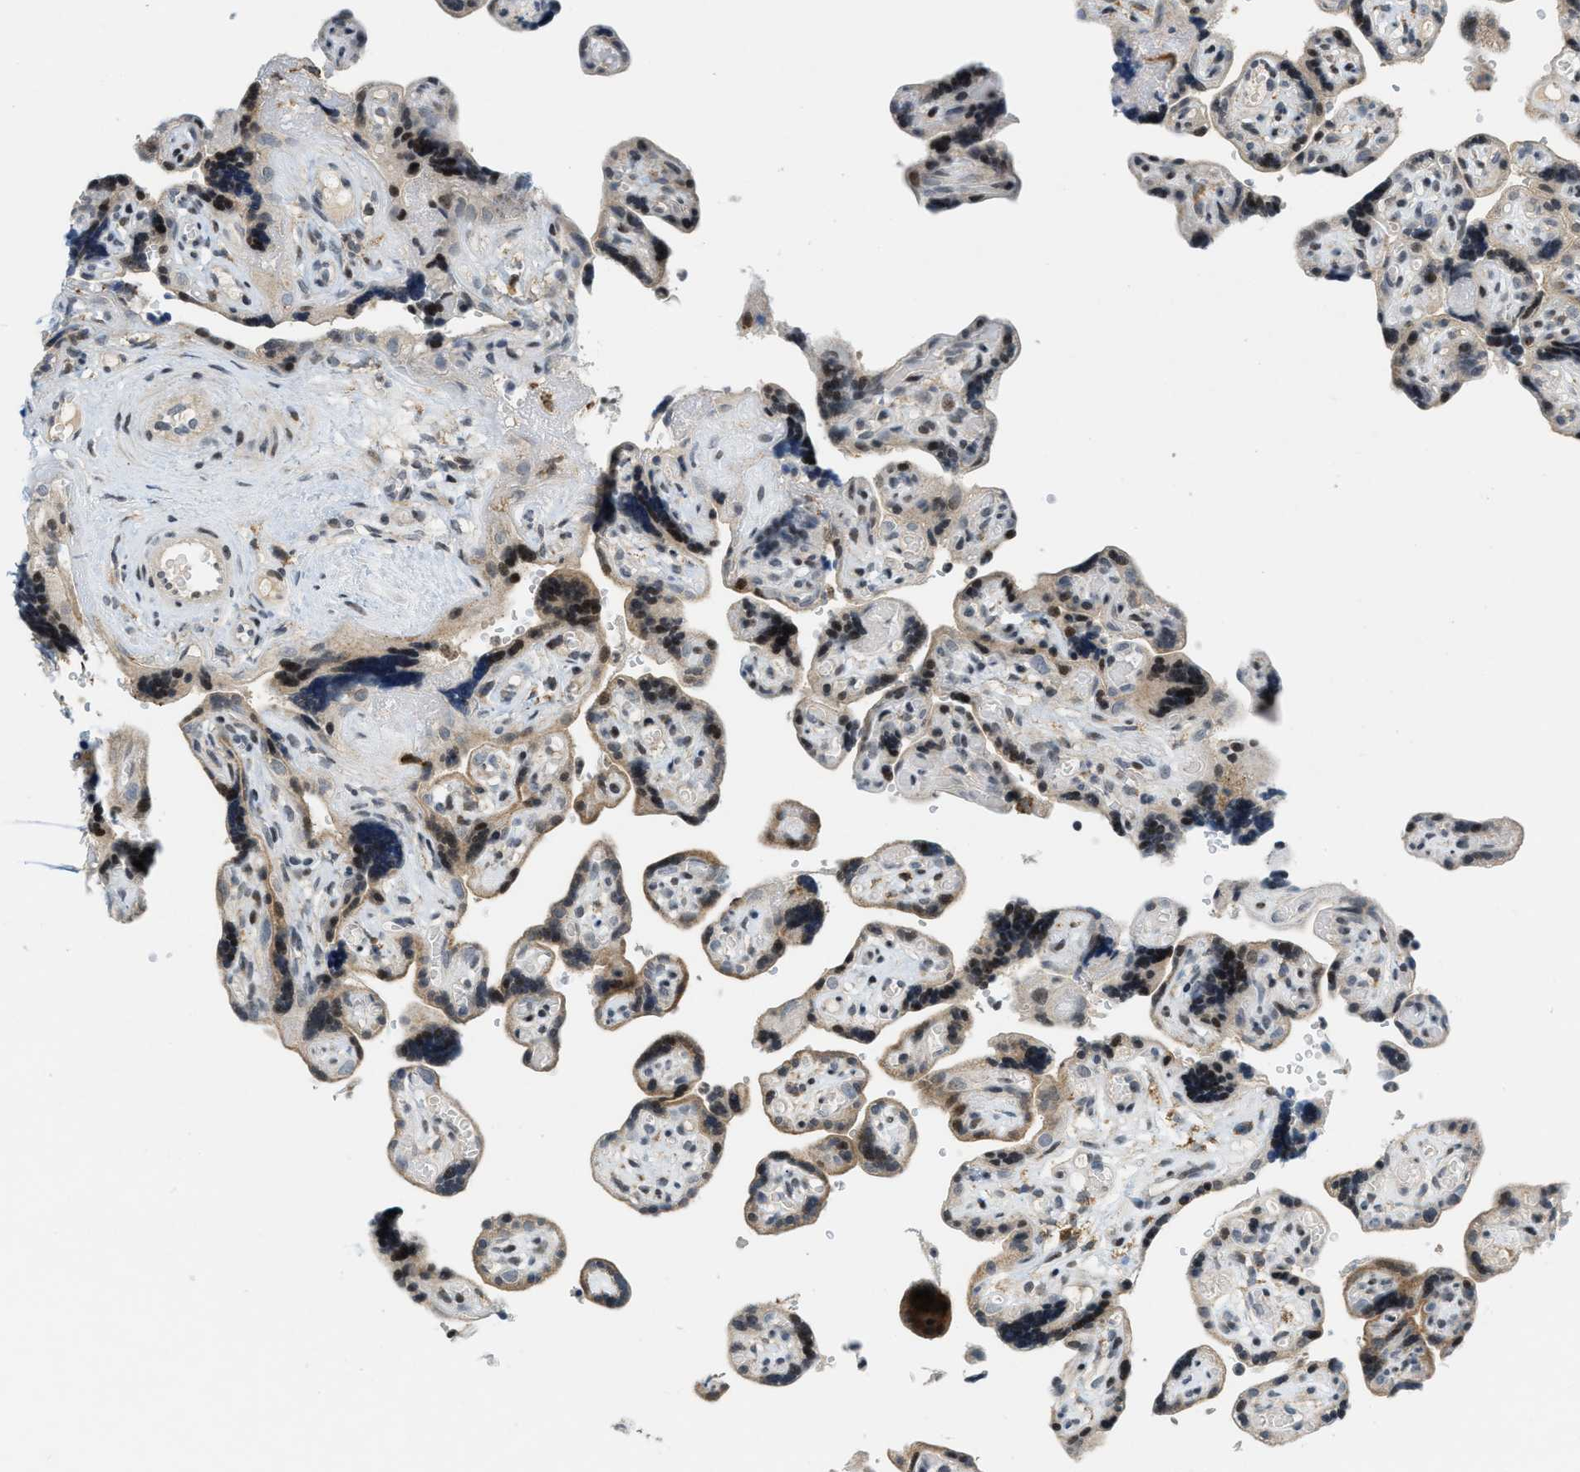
{"staining": {"intensity": "moderate", "quantity": "25%-75%", "location": "nuclear"}, "tissue": "placenta", "cell_type": "Trophoblastic cells", "image_type": "normal", "snomed": [{"axis": "morphology", "description": "Normal tissue, NOS"}, {"axis": "topography", "description": "Placenta"}], "caption": "Immunohistochemistry (DAB (3,3'-diaminobenzidine)) staining of normal human placenta reveals moderate nuclear protein positivity in about 25%-75% of trophoblastic cells.", "gene": "ING1", "patient": {"sex": "female", "age": 30}}